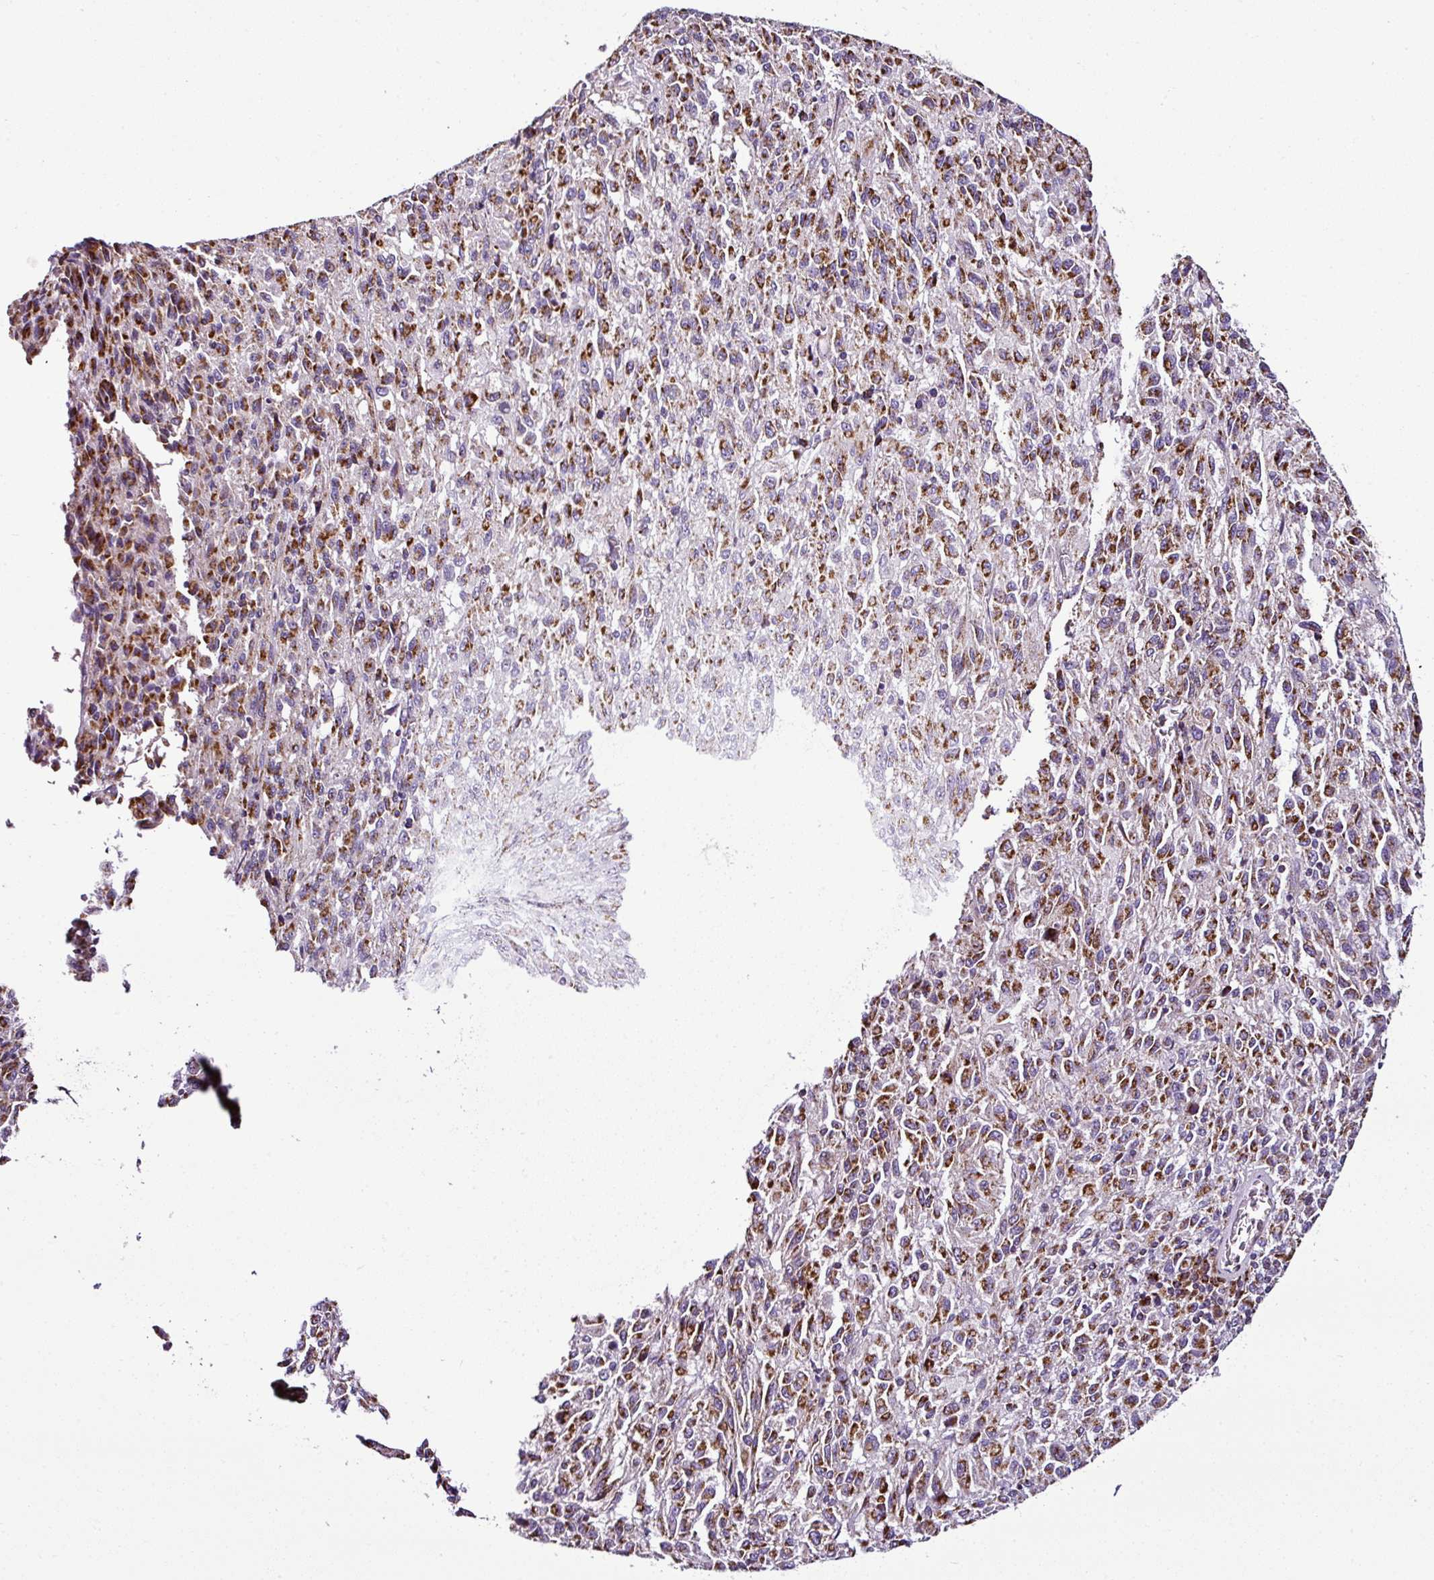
{"staining": {"intensity": "strong", "quantity": ">75%", "location": "cytoplasmic/membranous"}, "tissue": "melanoma", "cell_type": "Tumor cells", "image_type": "cancer", "snomed": [{"axis": "morphology", "description": "Malignant melanoma, Metastatic site"}, {"axis": "topography", "description": "Lung"}], "caption": "Brown immunohistochemical staining in melanoma reveals strong cytoplasmic/membranous positivity in about >75% of tumor cells.", "gene": "DPAGT1", "patient": {"sex": "male", "age": 64}}